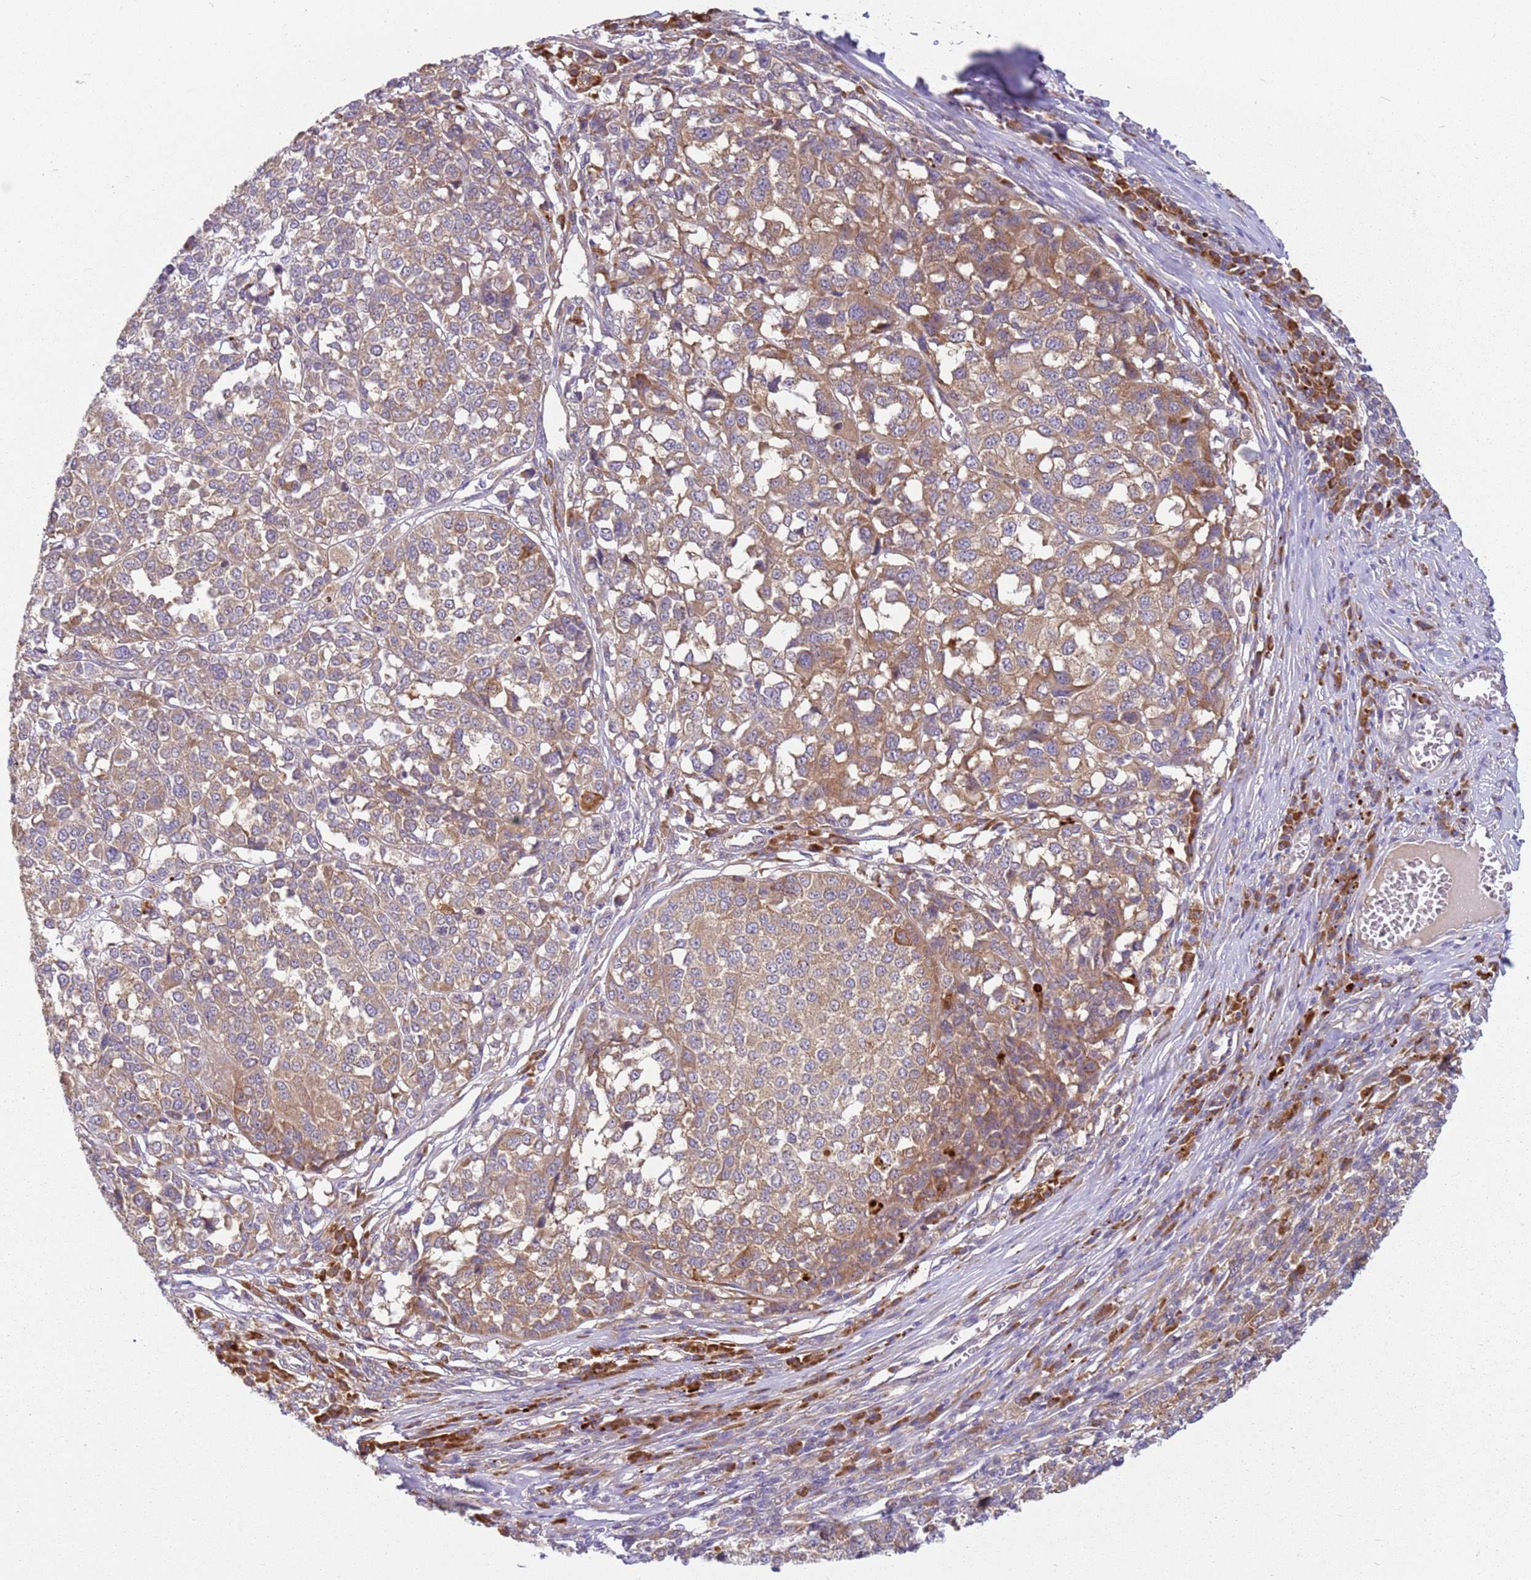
{"staining": {"intensity": "moderate", "quantity": "25%-75%", "location": "cytoplasmic/membranous"}, "tissue": "melanoma", "cell_type": "Tumor cells", "image_type": "cancer", "snomed": [{"axis": "morphology", "description": "Malignant melanoma, Metastatic site"}, {"axis": "topography", "description": "Lymph node"}], "caption": "The immunohistochemical stain shows moderate cytoplasmic/membranous staining in tumor cells of malignant melanoma (metastatic site) tissue.", "gene": "RPS28", "patient": {"sex": "male", "age": 44}}